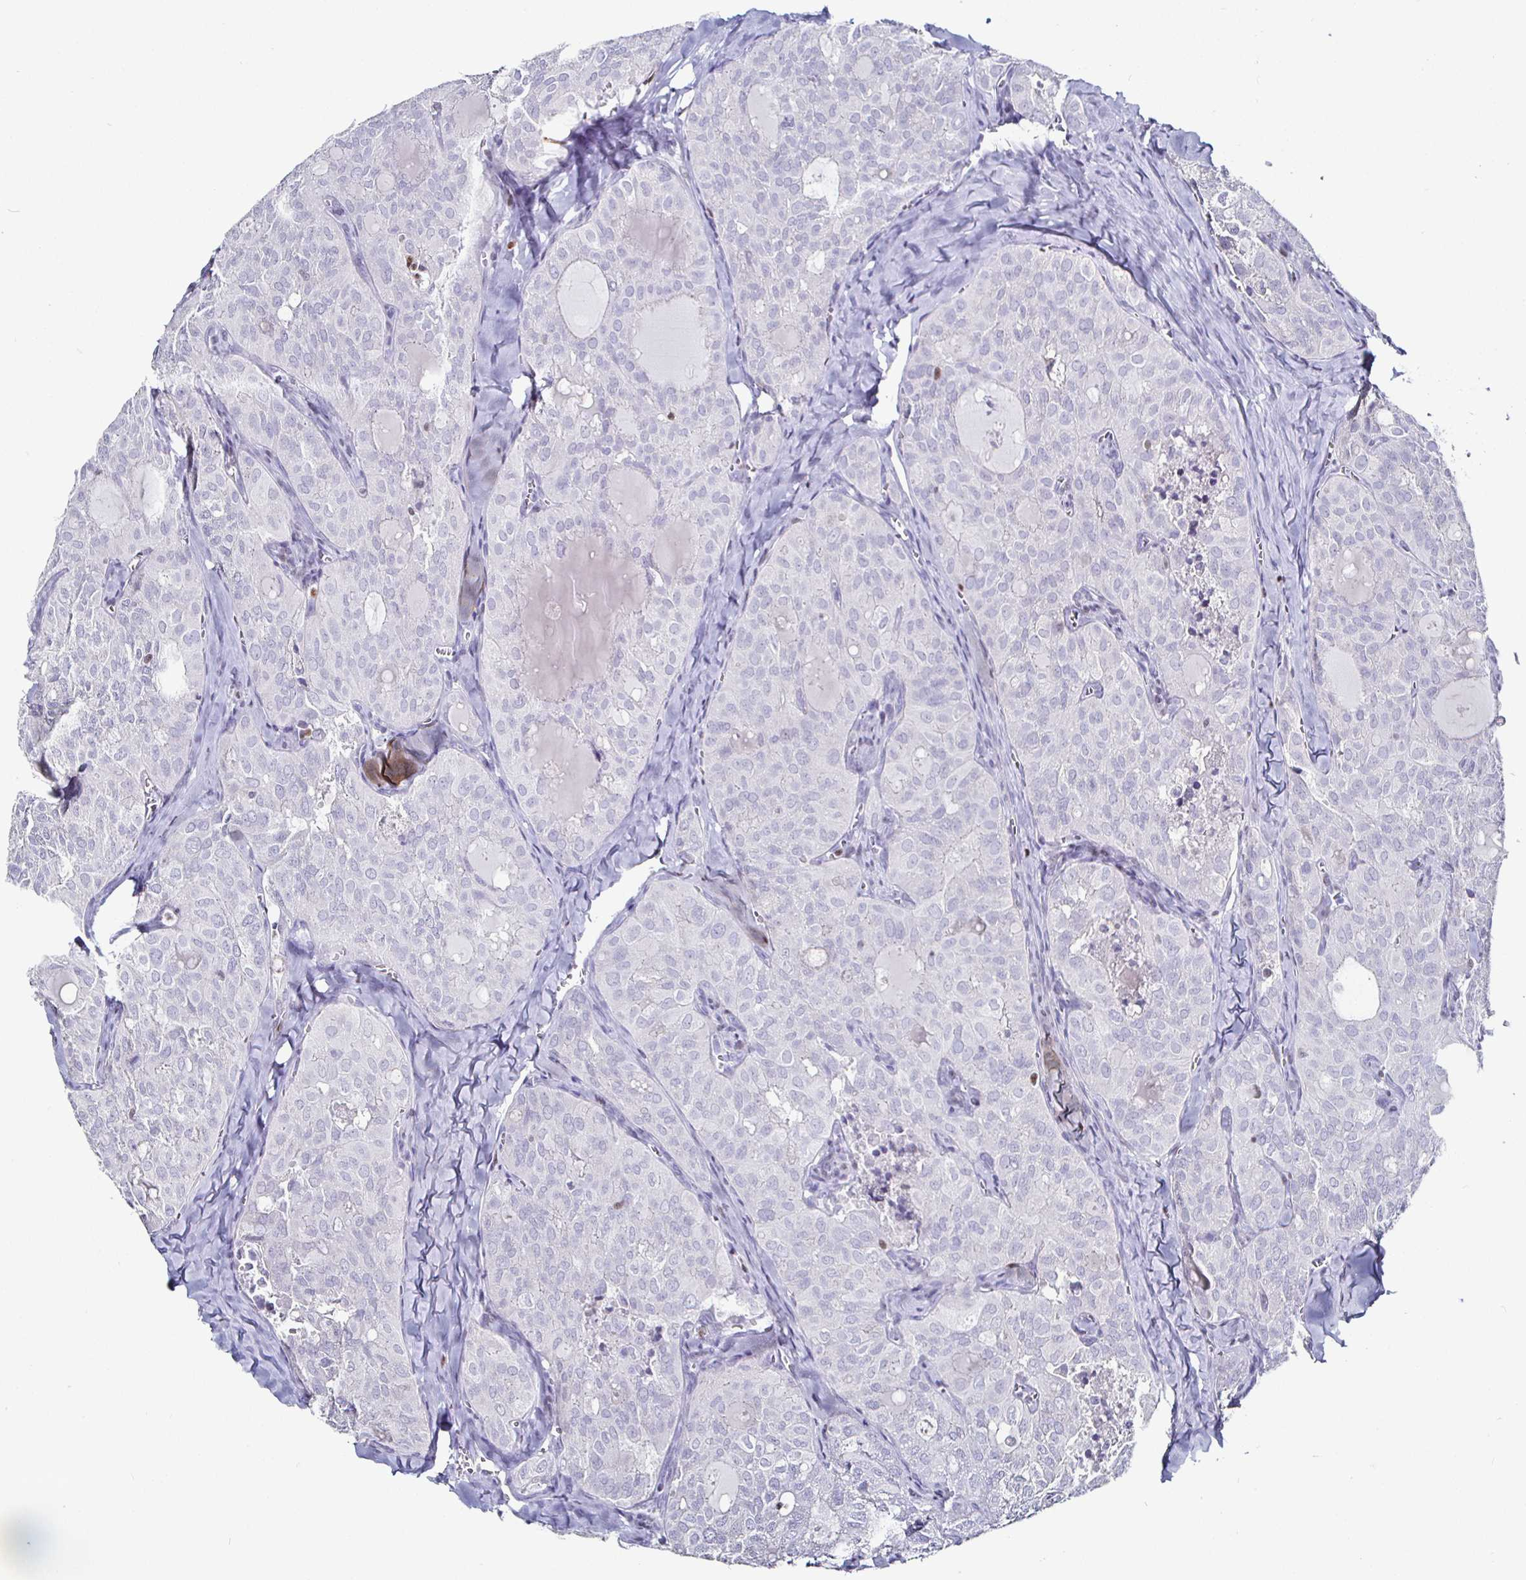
{"staining": {"intensity": "negative", "quantity": "none", "location": "none"}, "tissue": "thyroid cancer", "cell_type": "Tumor cells", "image_type": "cancer", "snomed": [{"axis": "morphology", "description": "Follicular adenoma carcinoma, NOS"}, {"axis": "topography", "description": "Thyroid gland"}], "caption": "Tumor cells are negative for protein expression in human thyroid cancer. (Immunohistochemistry (ihc), brightfield microscopy, high magnification).", "gene": "RUNX2", "patient": {"sex": "male", "age": 75}}